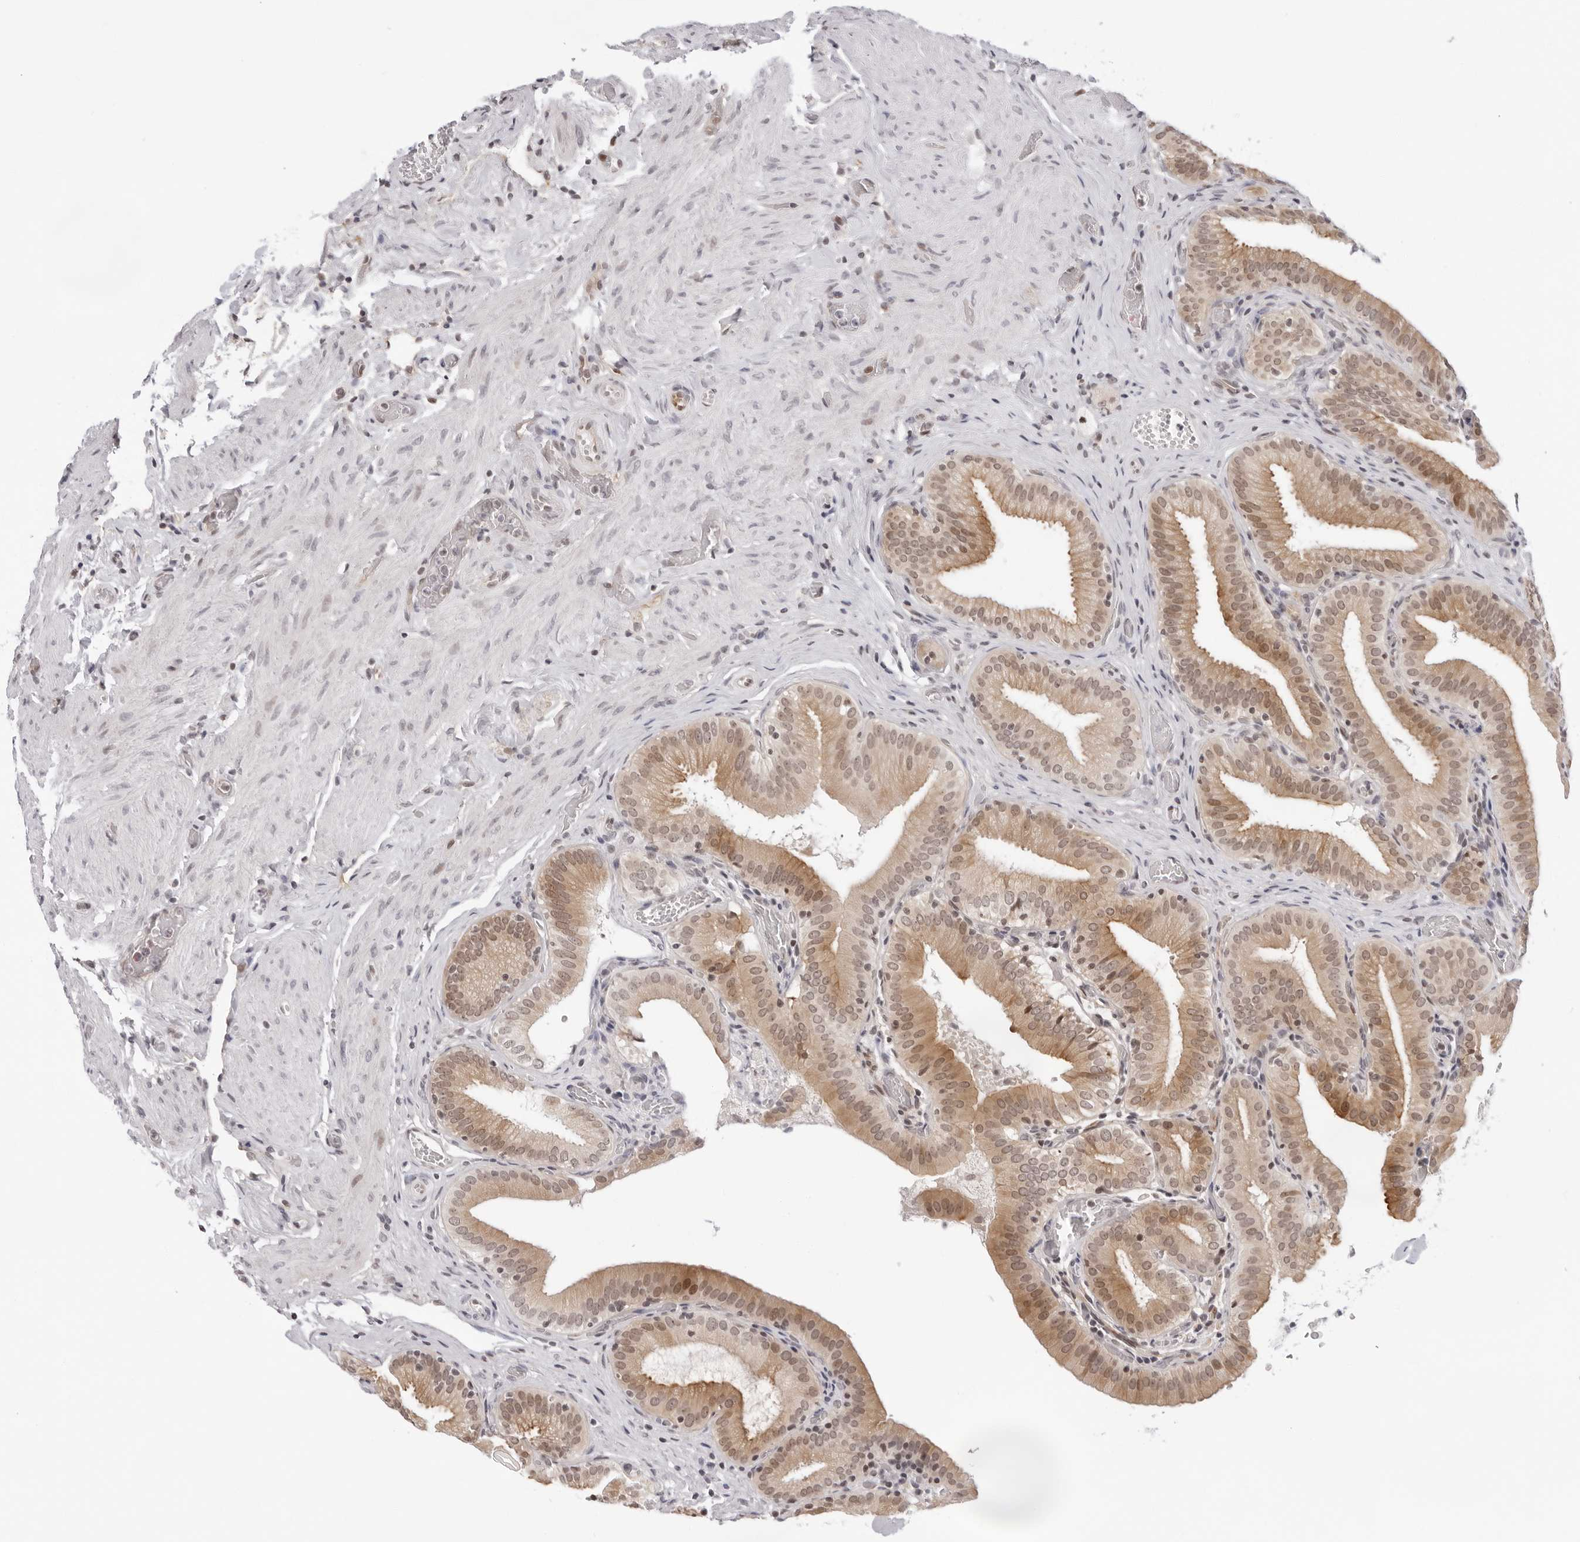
{"staining": {"intensity": "moderate", "quantity": ">75%", "location": "cytoplasmic/membranous"}, "tissue": "gallbladder", "cell_type": "Glandular cells", "image_type": "normal", "snomed": [{"axis": "morphology", "description": "Normal tissue, NOS"}, {"axis": "topography", "description": "Gallbladder"}], "caption": "This image demonstrates IHC staining of unremarkable gallbladder, with medium moderate cytoplasmic/membranous positivity in about >75% of glandular cells.", "gene": "ITGB3BP", "patient": {"sex": "male", "age": 54}}